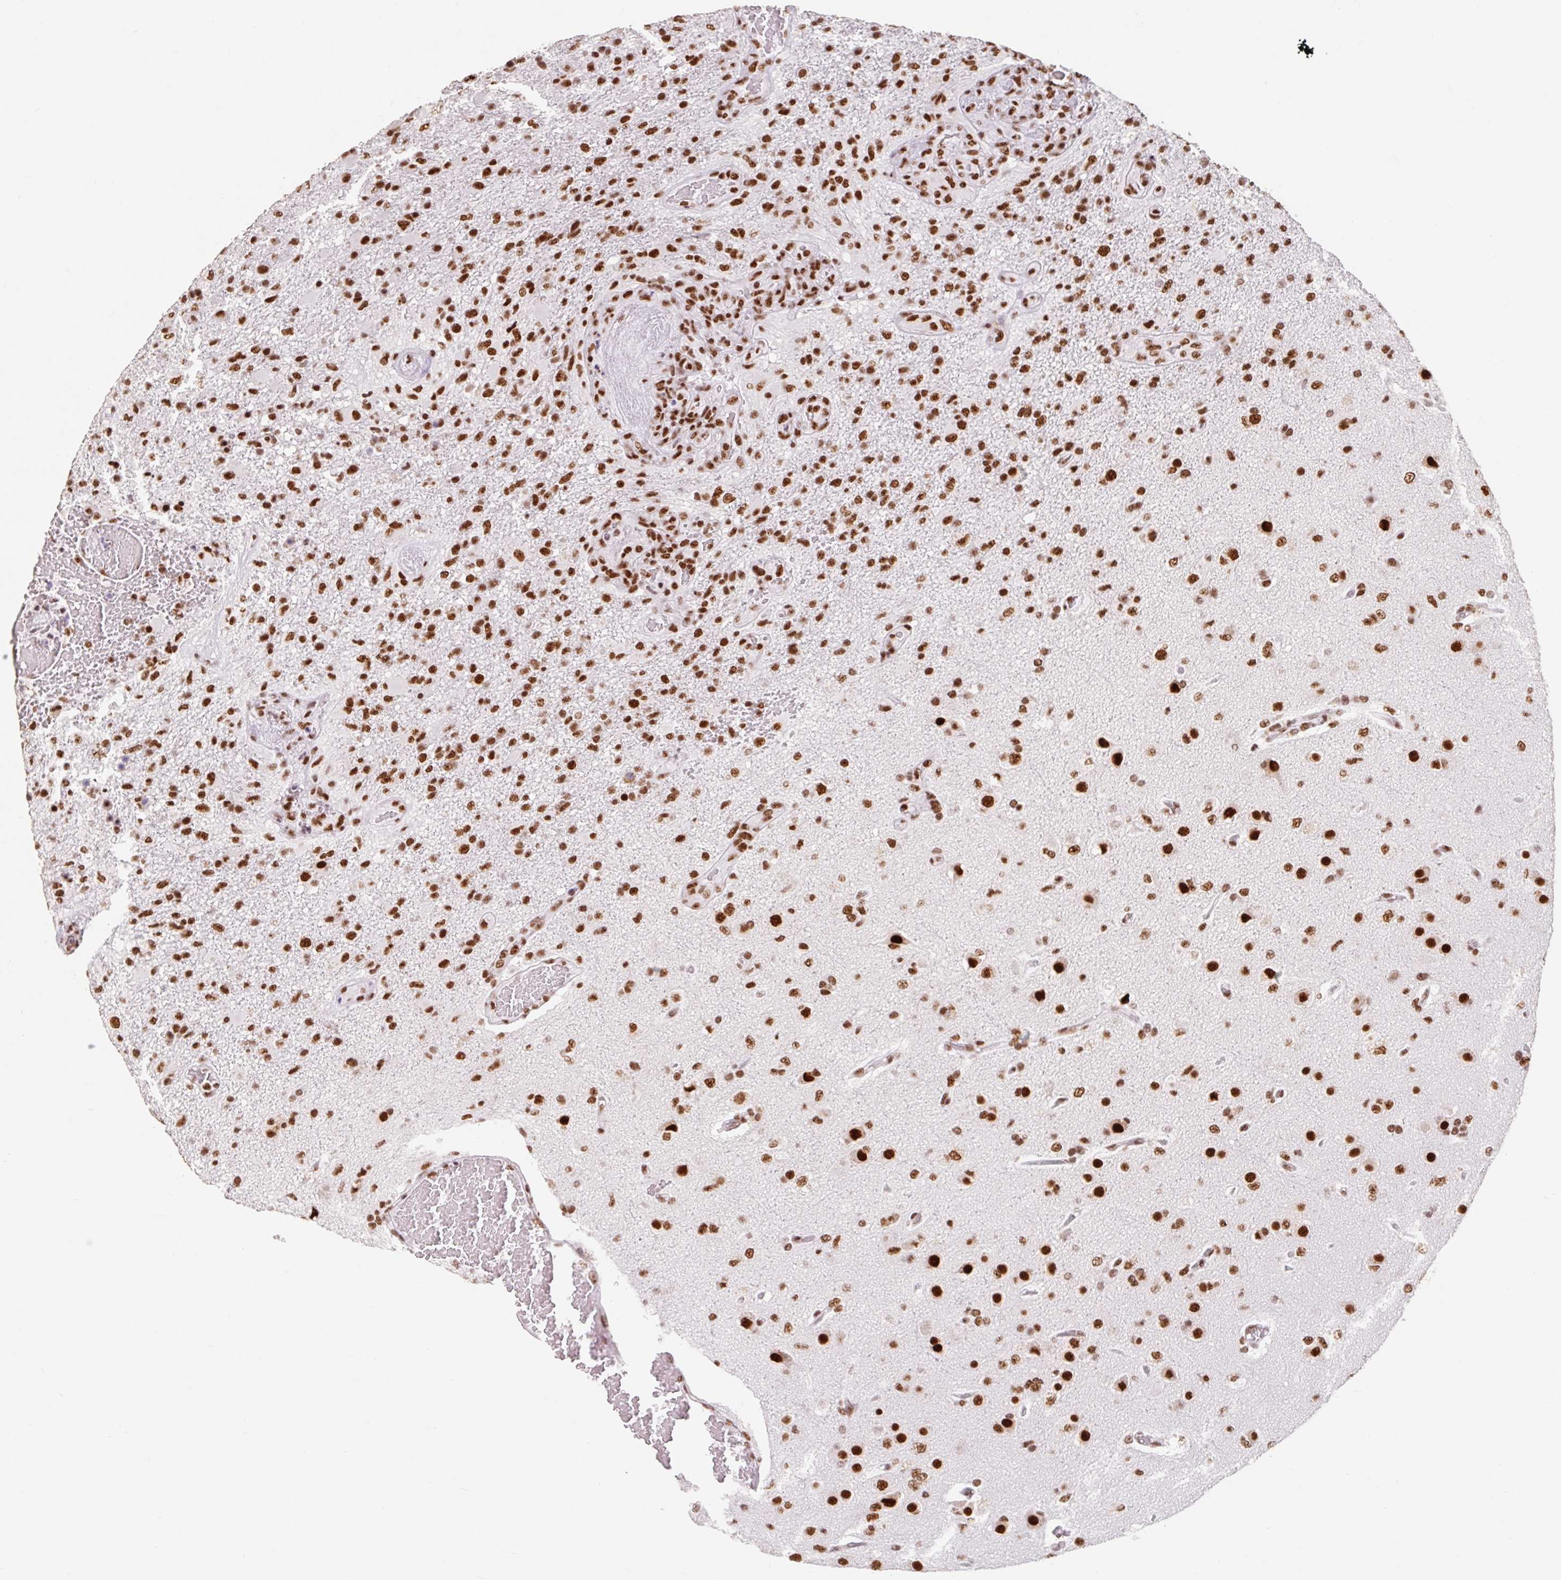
{"staining": {"intensity": "strong", "quantity": ">75%", "location": "nuclear"}, "tissue": "glioma", "cell_type": "Tumor cells", "image_type": "cancer", "snomed": [{"axis": "morphology", "description": "Glioma, malignant, High grade"}, {"axis": "topography", "description": "Brain"}], "caption": "Immunohistochemical staining of malignant glioma (high-grade) shows high levels of strong nuclear expression in approximately >75% of tumor cells. (Stains: DAB in brown, nuclei in blue, Microscopy: brightfield microscopy at high magnification).", "gene": "SRSF10", "patient": {"sex": "female", "age": 74}}